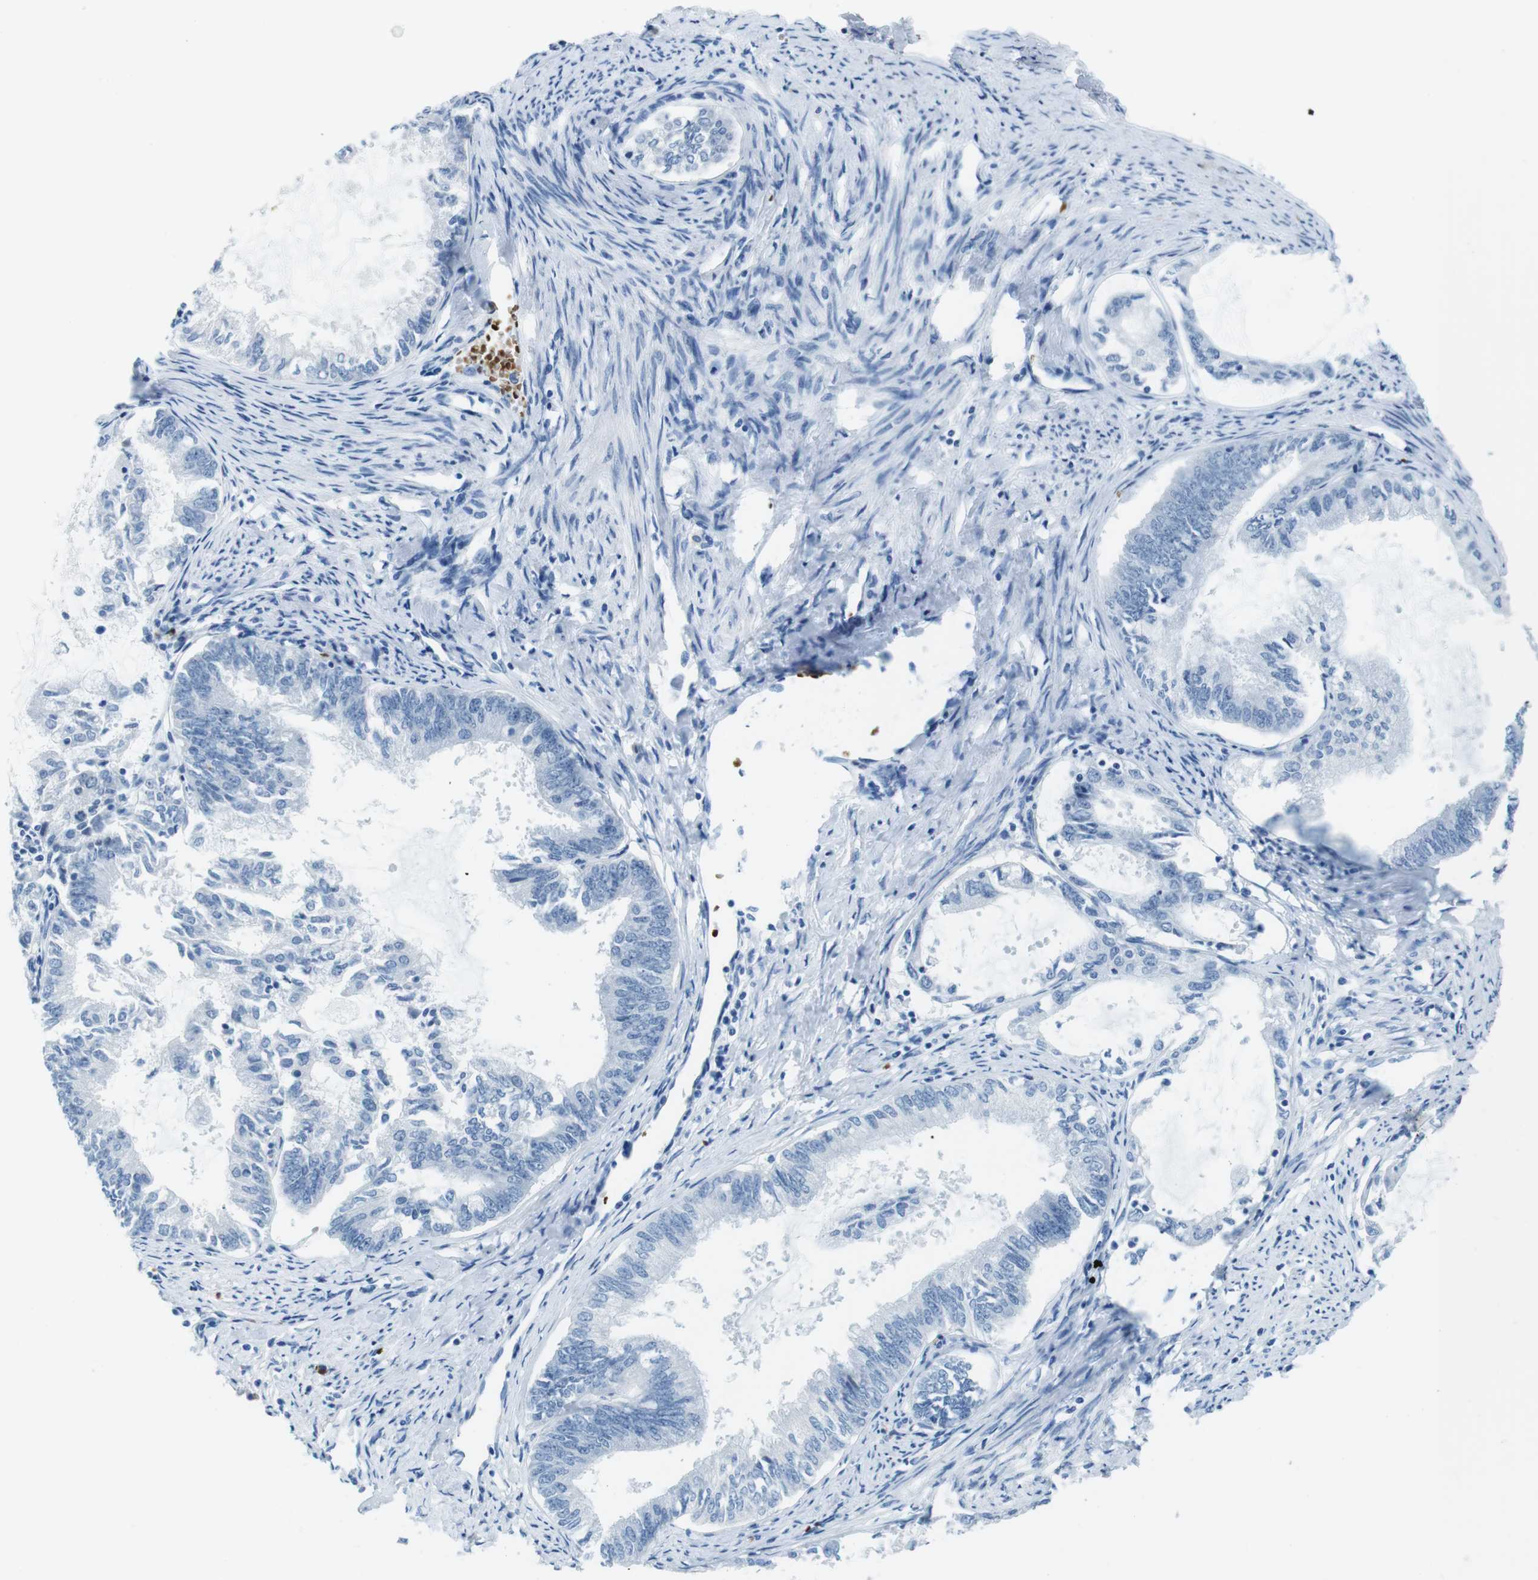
{"staining": {"intensity": "negative", "quantity": "none", "location": "none"}, "tissue": "endometrial cancer", "cell_type": "Tumor cells", "image_type": "cancer", "snomed": [{"axis": "morphology", "description": "Adenocarcinoma, NOS"}, {"axis": "topography", "description": "Endometrium"}], "caption": "Immunohistochemical staining of human endometrial cancer exhibits no significant expression in tumor cells.", "gene": "TFAP2C", "patient": {"sex": "female", "age": 86}}